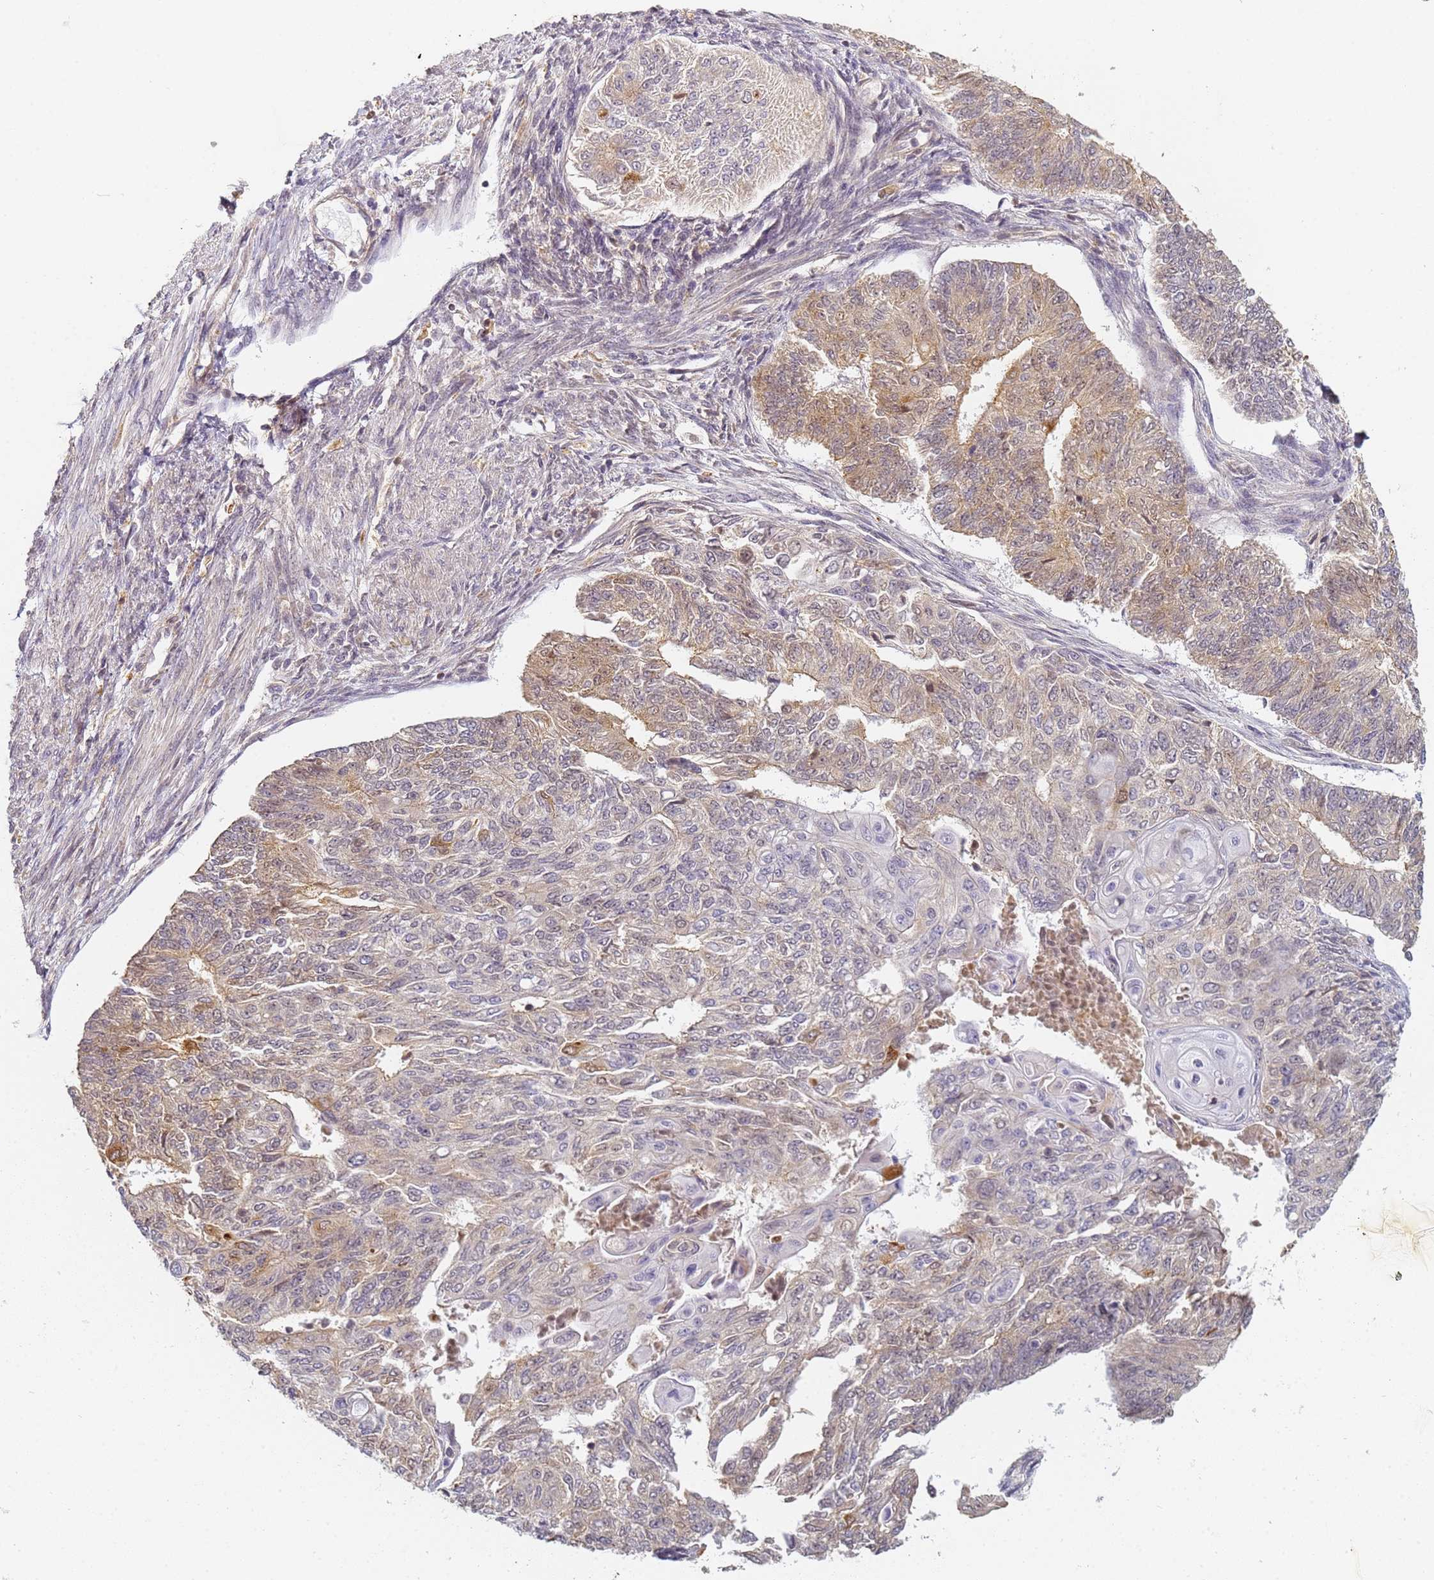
{"staining": {"intensity": "weak", "quantity": "25%-75%", "location": "cytoplasmic/membranous"}, "tissue": "endometrial cancer", "cell_type": "Tumor cells", "image_type": "cancer", "snomed": [{"axis": "morphology", "description": "Adenocarcinoma, NOS"}, {"axis": "topography", "description": "Endometrium"}], "caption": "The histopathology image displays staining of endometrial adenocarcinoma, revealing weak cytoplasmic/membranous protein staining (brown color) within tumor cells. The protein is stained brown, and the nuclei are stained in blue (DAB (3,3'-diaminobenzidine) IHC with brightfield microscopy, high magnification).", "gene": "HMCES", "patient": {"sex": "female", "age": 32}}